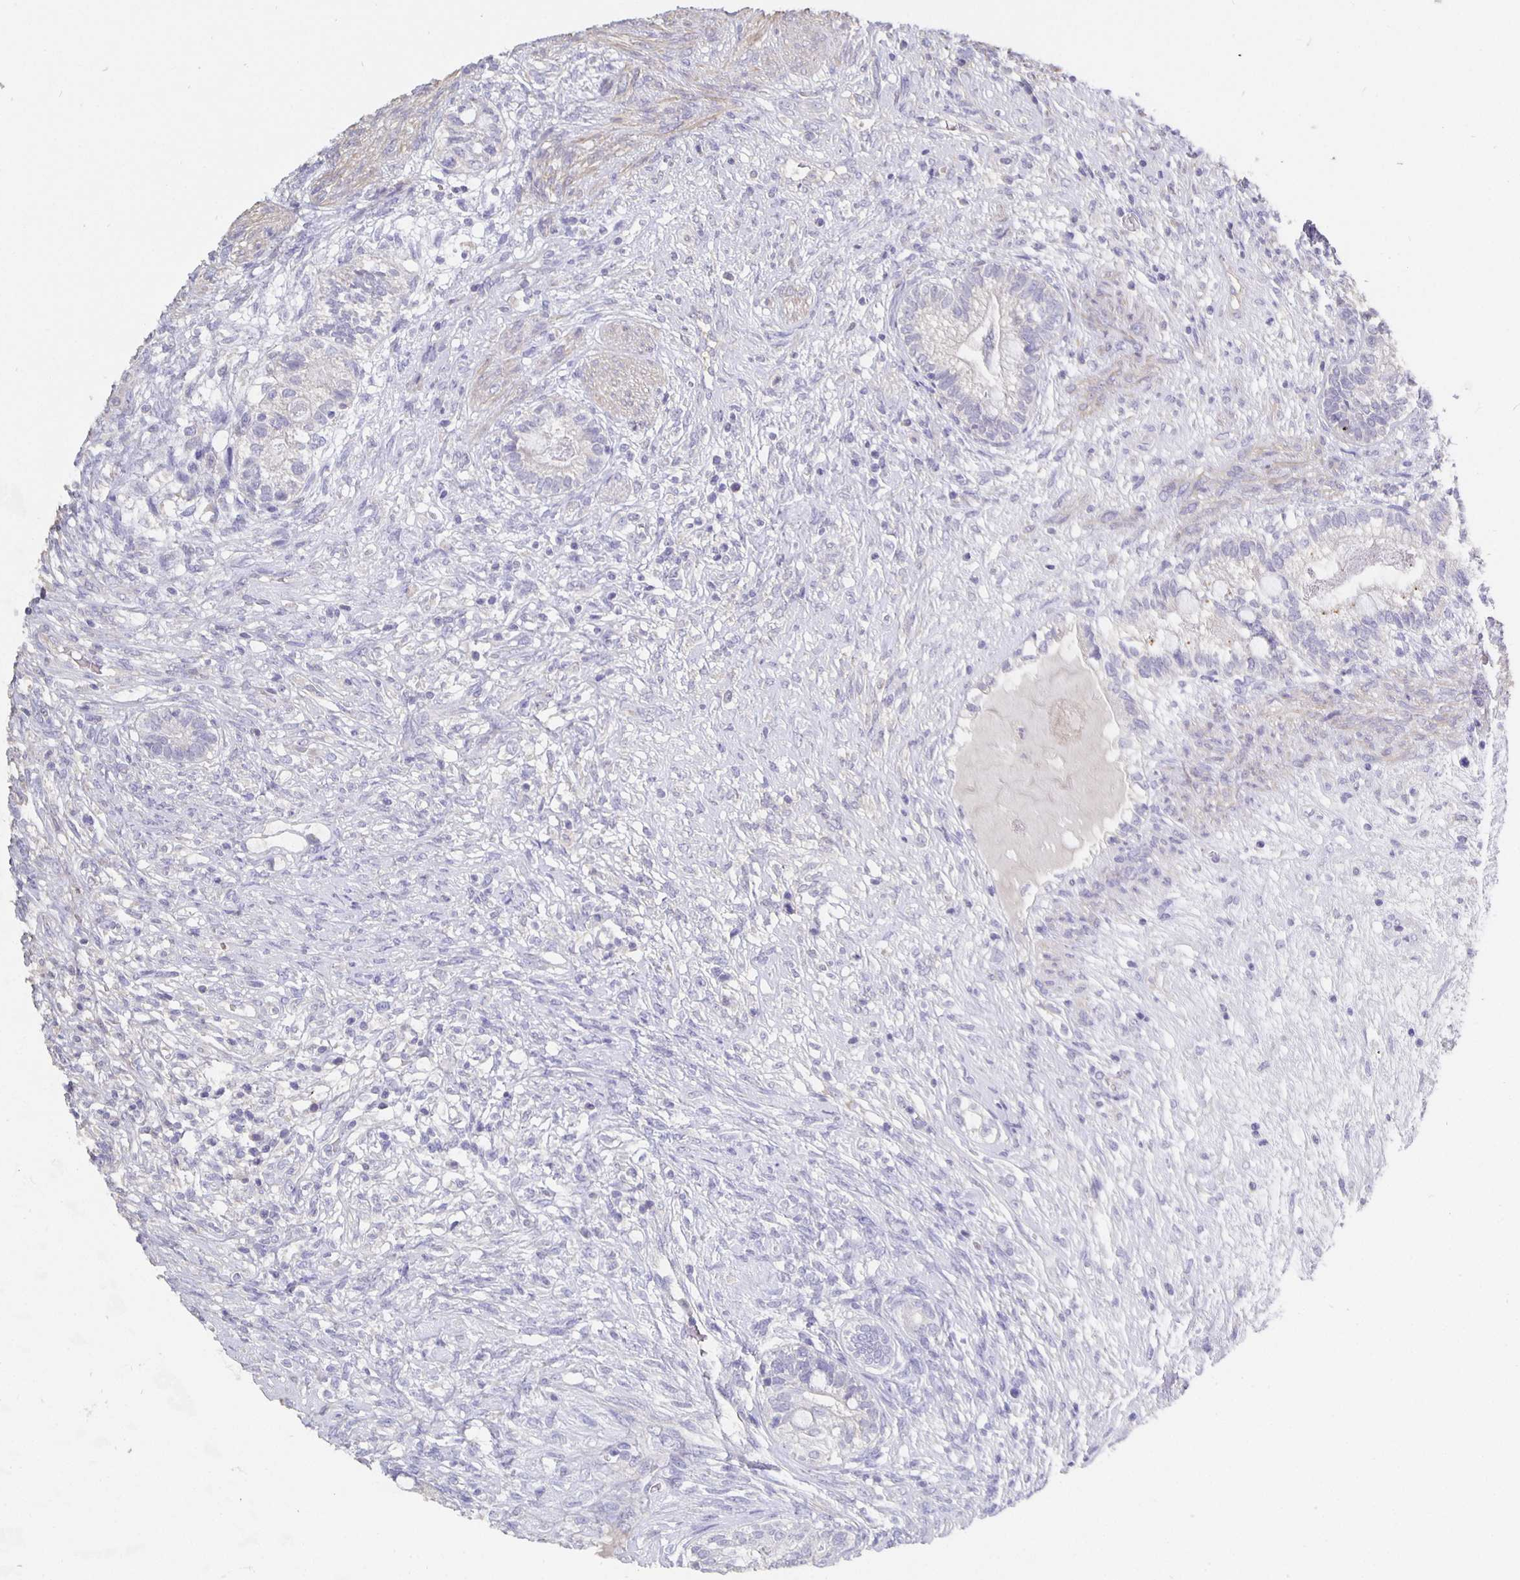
{"staining": {"intensity": "negative", "quantity": "none", "location": "none"}, "tissue": "testis cancer", "cell_type": "Tumor cells", "image_type": "cancer", "snomed": [{"axis": "morphology", "description": "Seminoma, NOS"}, {"axis": "morphology", "description": "Carcinoma, Embryonal, NOS"}, {"axis": "topography", "description": "Testis"}], "caption": "IHC image of neoplastic tissue: testis cancer (embryonal carcinoma) stained with DAB reveals no significant protein expression in tumor cells. Nuclei are stained in blue.", "gene": "CFAP74", "patient": {"sex": "male", "age": 41}}